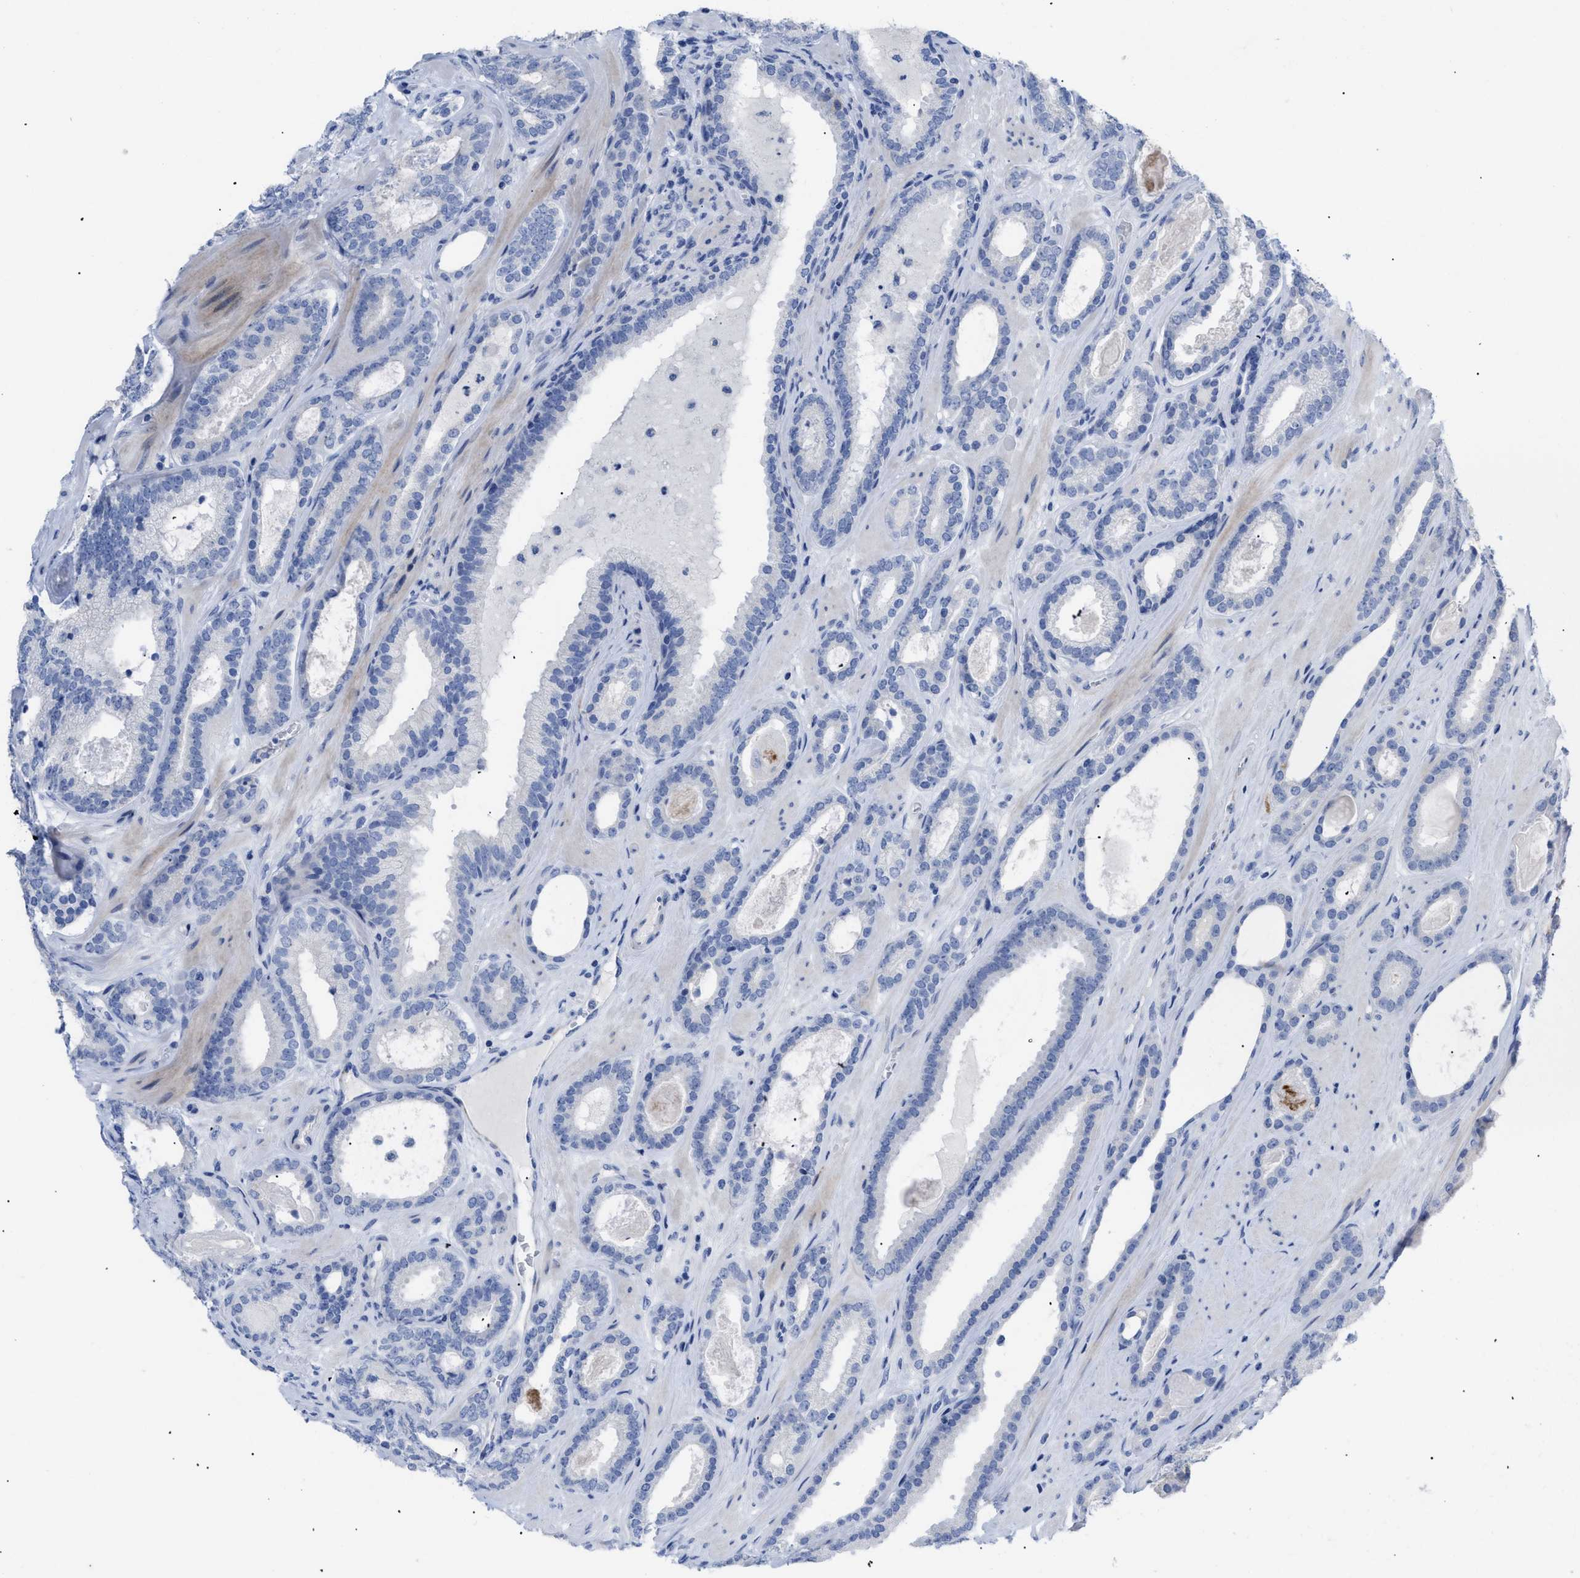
{"staining": {"intensity": "negative", "quantity": "none", "location": "none"}, "tissue": "prostate cancer", "cell_type": "Tumor cells", "image_type": "cancer", "snomed": [{"axis": "morphology", "description": "Adenocarcinoma, High grade"}, {"axis": "topography", "description": "Prostate"}], "caption": "Prostate adenocarcinoma (high-grade) stained for a protein using IHC shows no positivity tumor cells.", "gene": "CAV3", "patient": {"sex": "male", "age": 60}}